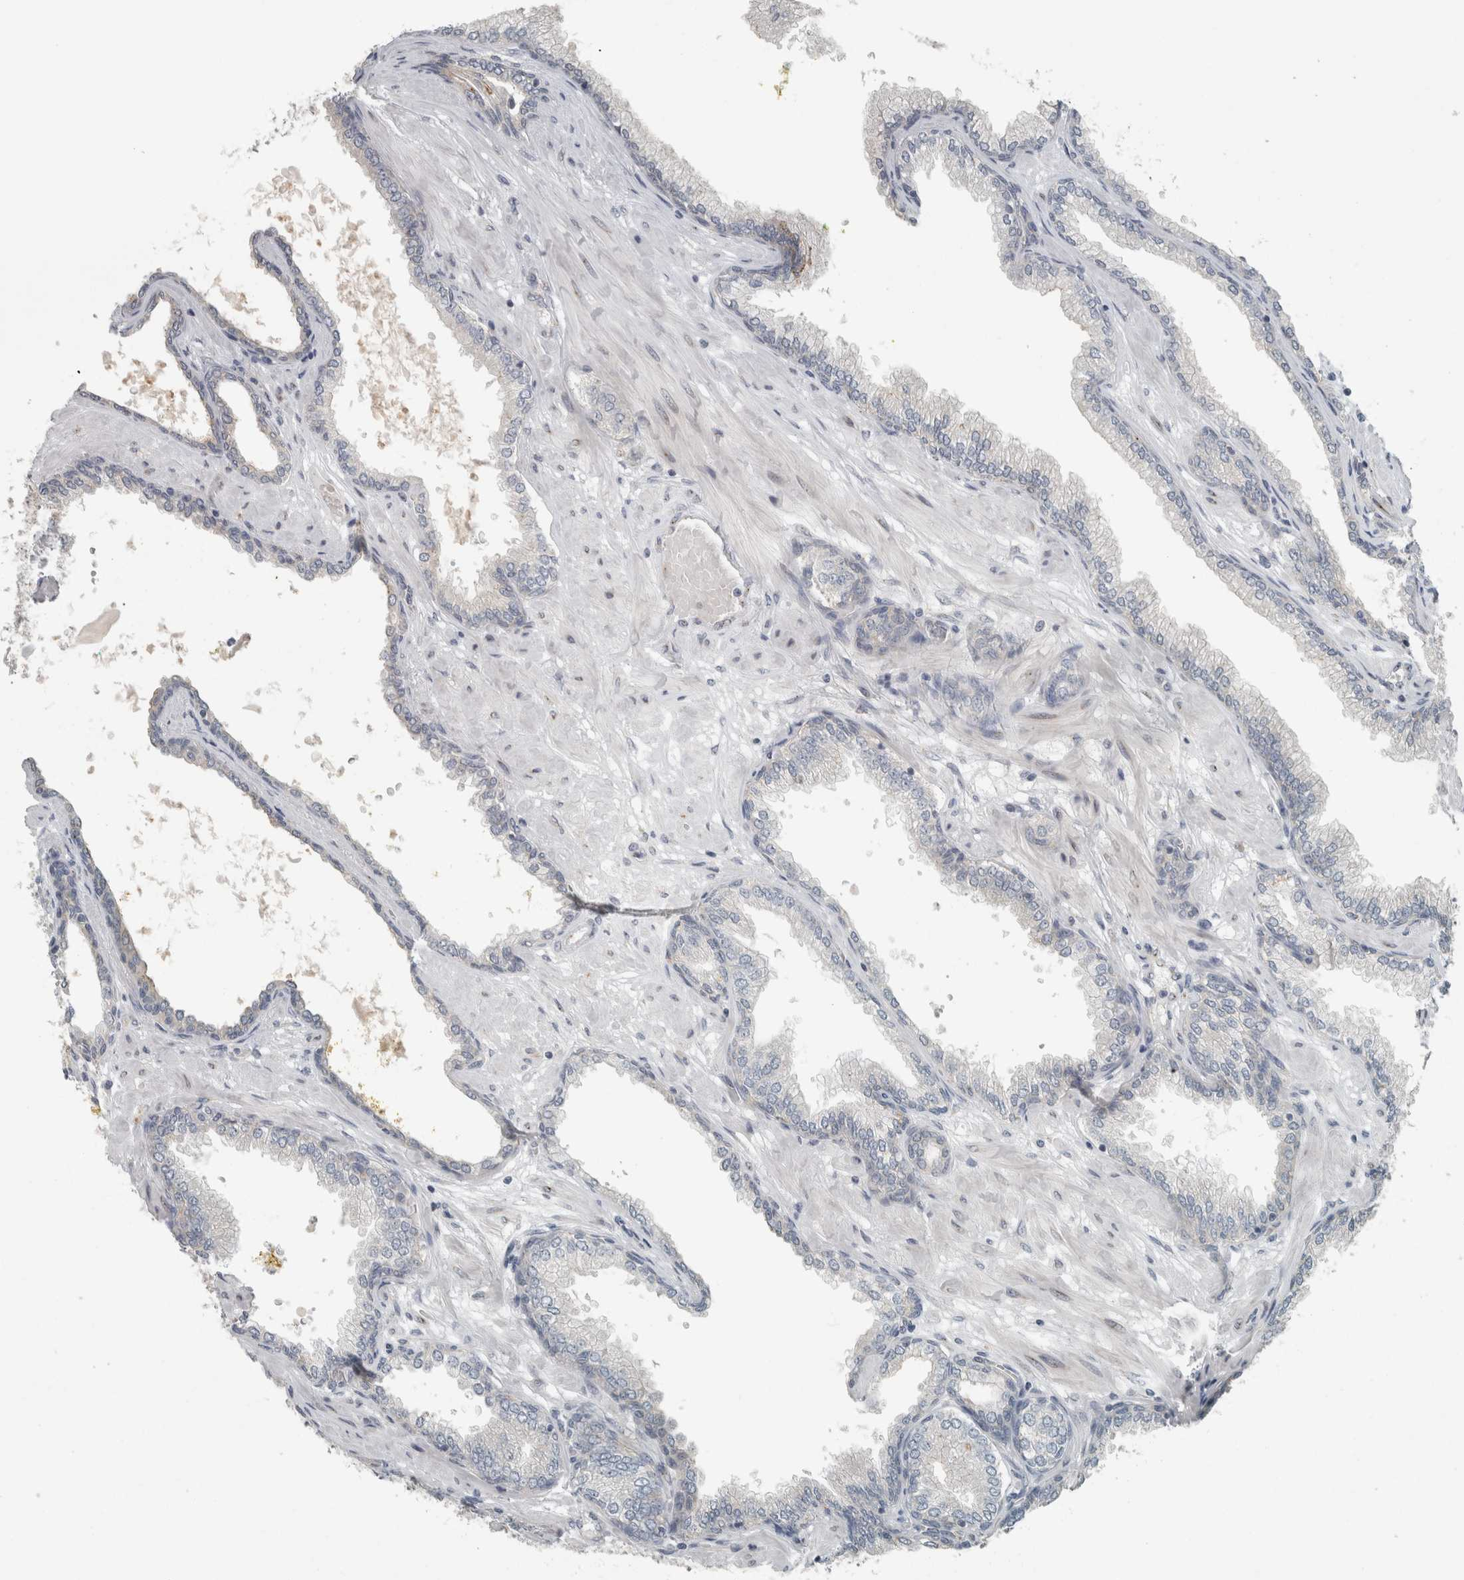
{"staining": {"intensity": "weak", "quantity": "25%-75%", "location": "cytoplasmic/membranous"}, "tissue": "prostate cancer", "cell_type": "Tumor cells", "image_type": "cancer", "snomed": [{"axis": "morphology", "description": "Adenocarcinoma, Low grade"}, {"axis": "topography", "description": "Prostate"}], "caption": "Immunohistochemical staining of low-grade adenocarcinoma (prostate) demonstrates low levels of weak cytoplasmic/membranous staining in approximately 25%-75% of tumor cells.", "gene": "KIF1C", "patient": {"sex": "male", "age": 60}}